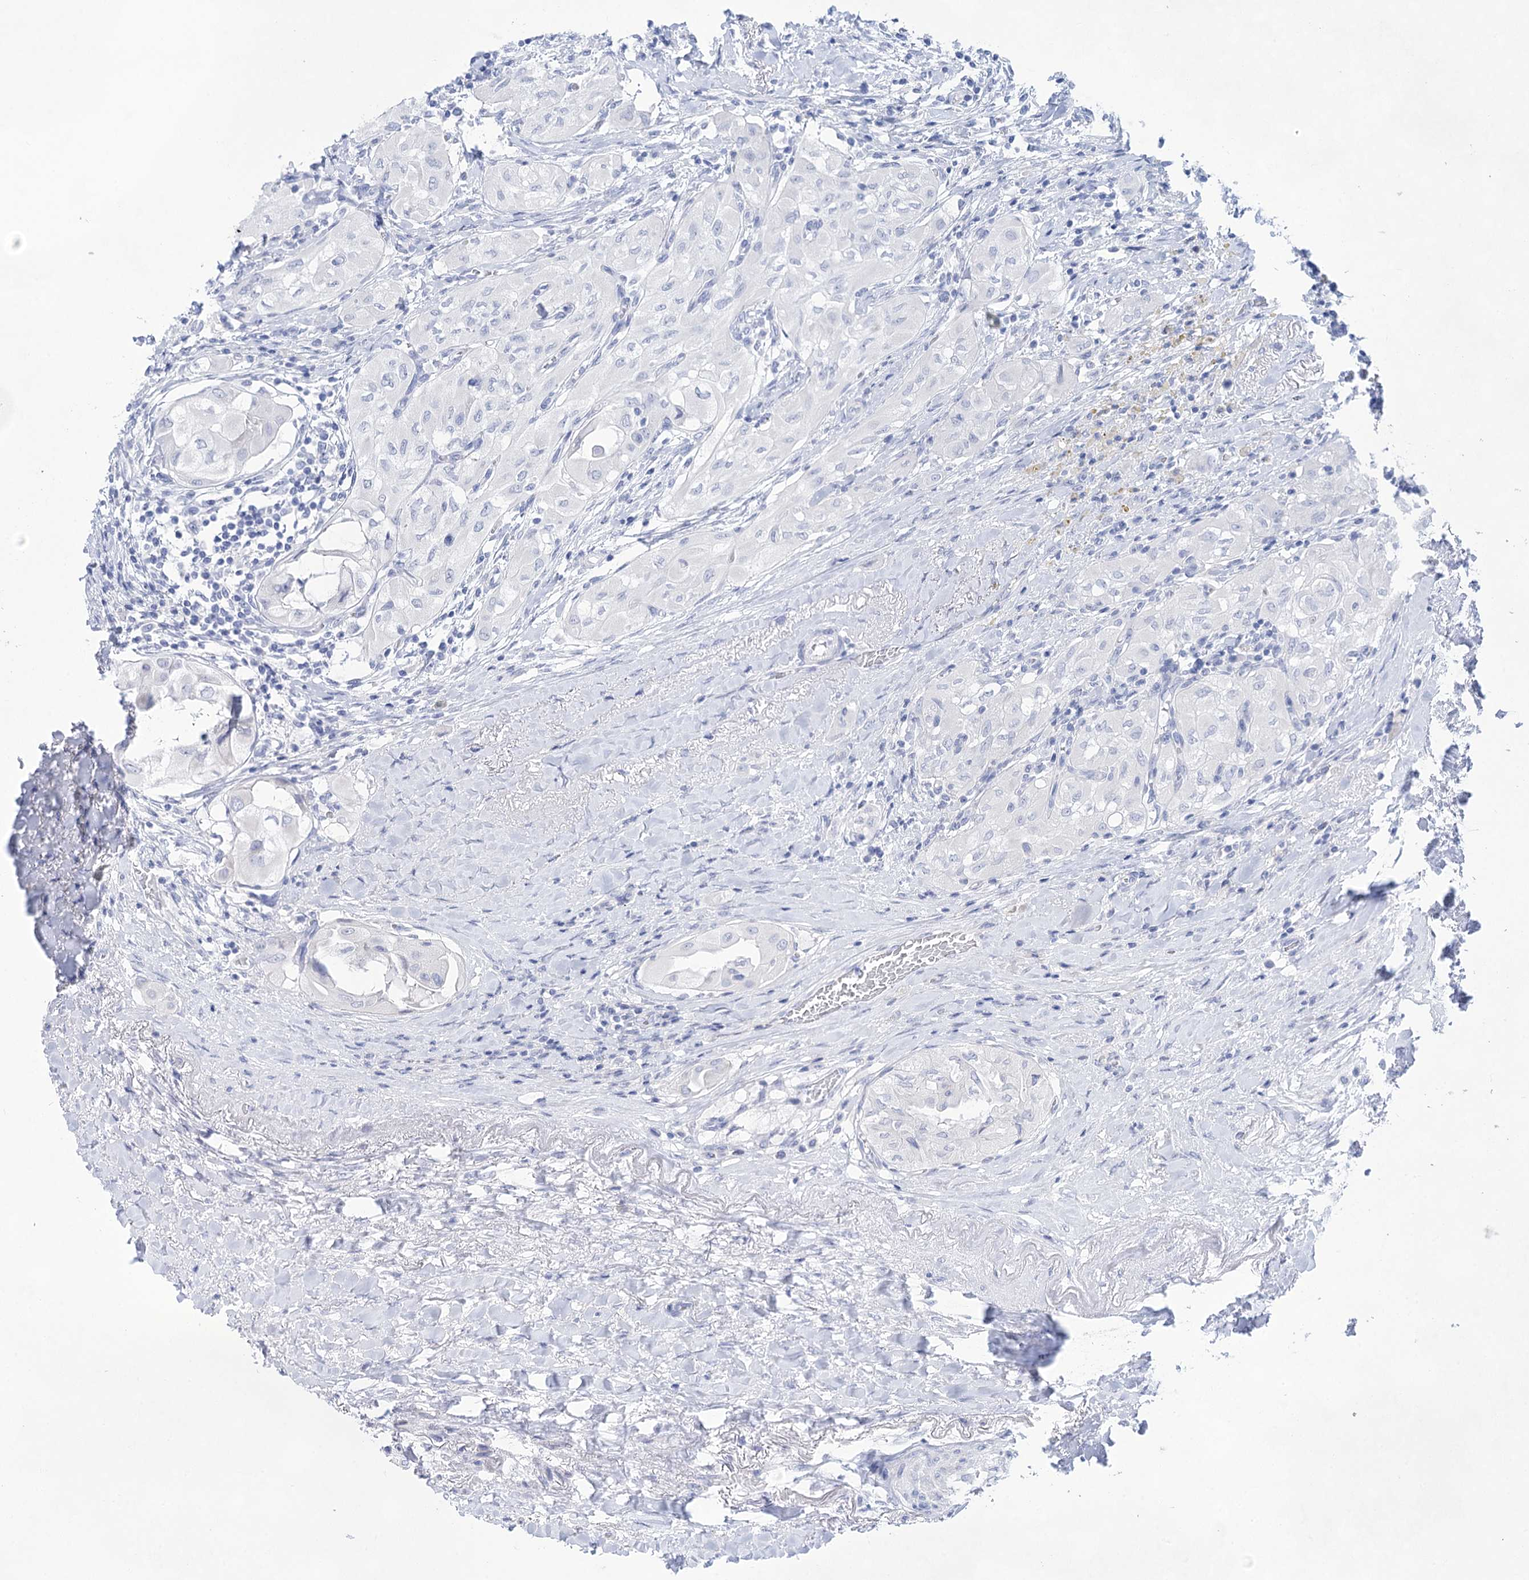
{"staining": {"intensity": "negative", "quantity": "none", "location": "none"}, "tissue": "thyroid cancer", "cell_type": "Tumor cells", "image_type": "cancer", "snomed": [{"axis": "morphology", "description": "Papillary adenocarcinoma, NOS"}, {"axis": "topography", "description": "Thyroid gland"}], "caption": "High magnification brightfield microscopy of papillary adenocarcinoma (thyroid) stained with DAB (brown) and counterstained with hematoxylin (blue): tumor cells show no significant expression. Brightfield microscopy of immunohistochemistry stained with DAB (brown) and hematoxylin (blue), captured at high magnification.", "gene": "LALBA", "patient": {"sex": "female", "age": 59}}